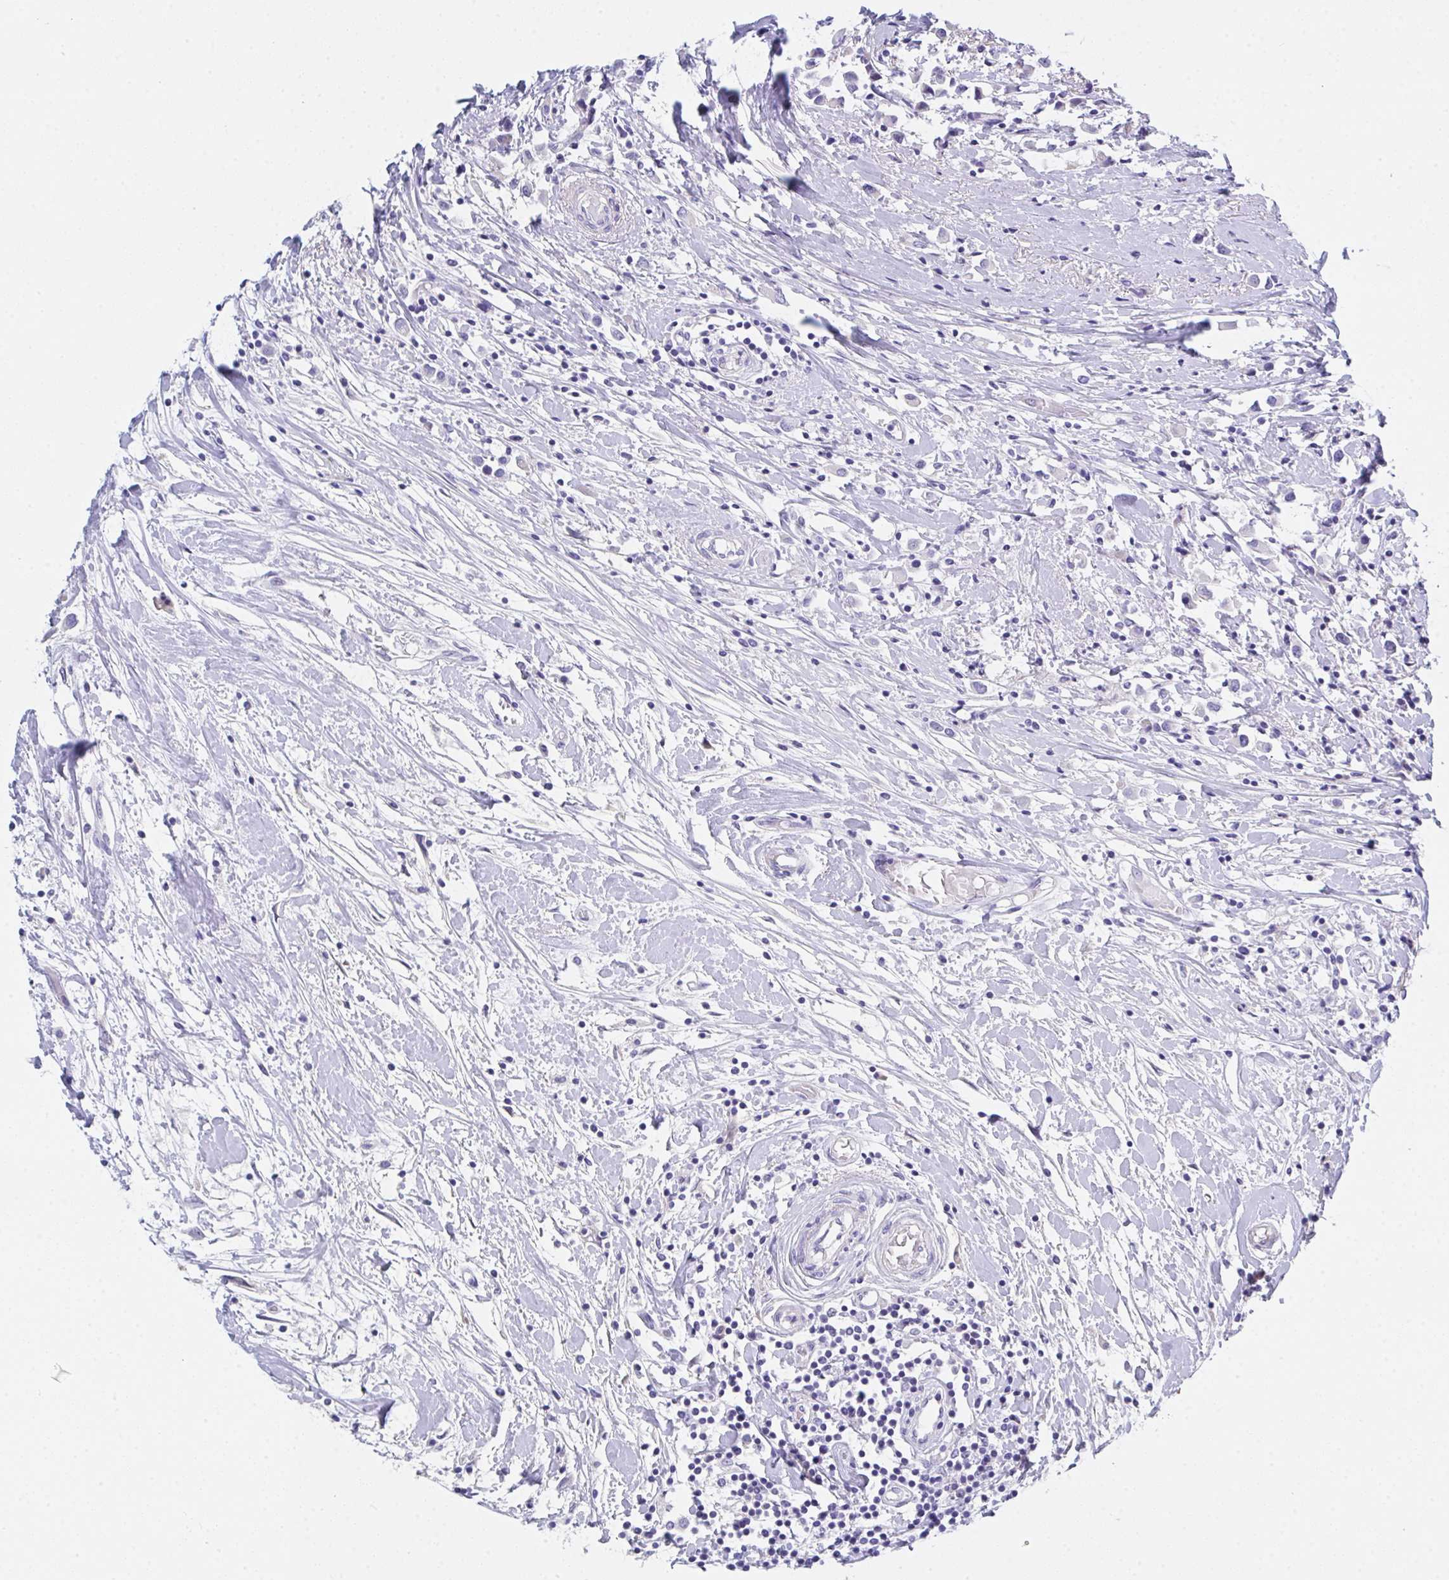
{"staining": {"intensity": "negative", "quantity": "none", "location": "none"}, "tissue": "breast cancer", "cell_type": "Tumor cells", "image_type": "cancer", "snomed": [{"axis": "morphology", "description": "Duct carcinoma"}, {"axis": "topography", "description": "Breast"}], "caption": "IHC of breast cancer shows no staining in tumor cells. (DAB (3,3'-diaminobenzidine) IHC with hematoxylin counter stain).", "gene": "FBXO47", "patient": {"sex": "female", "age": 61}}